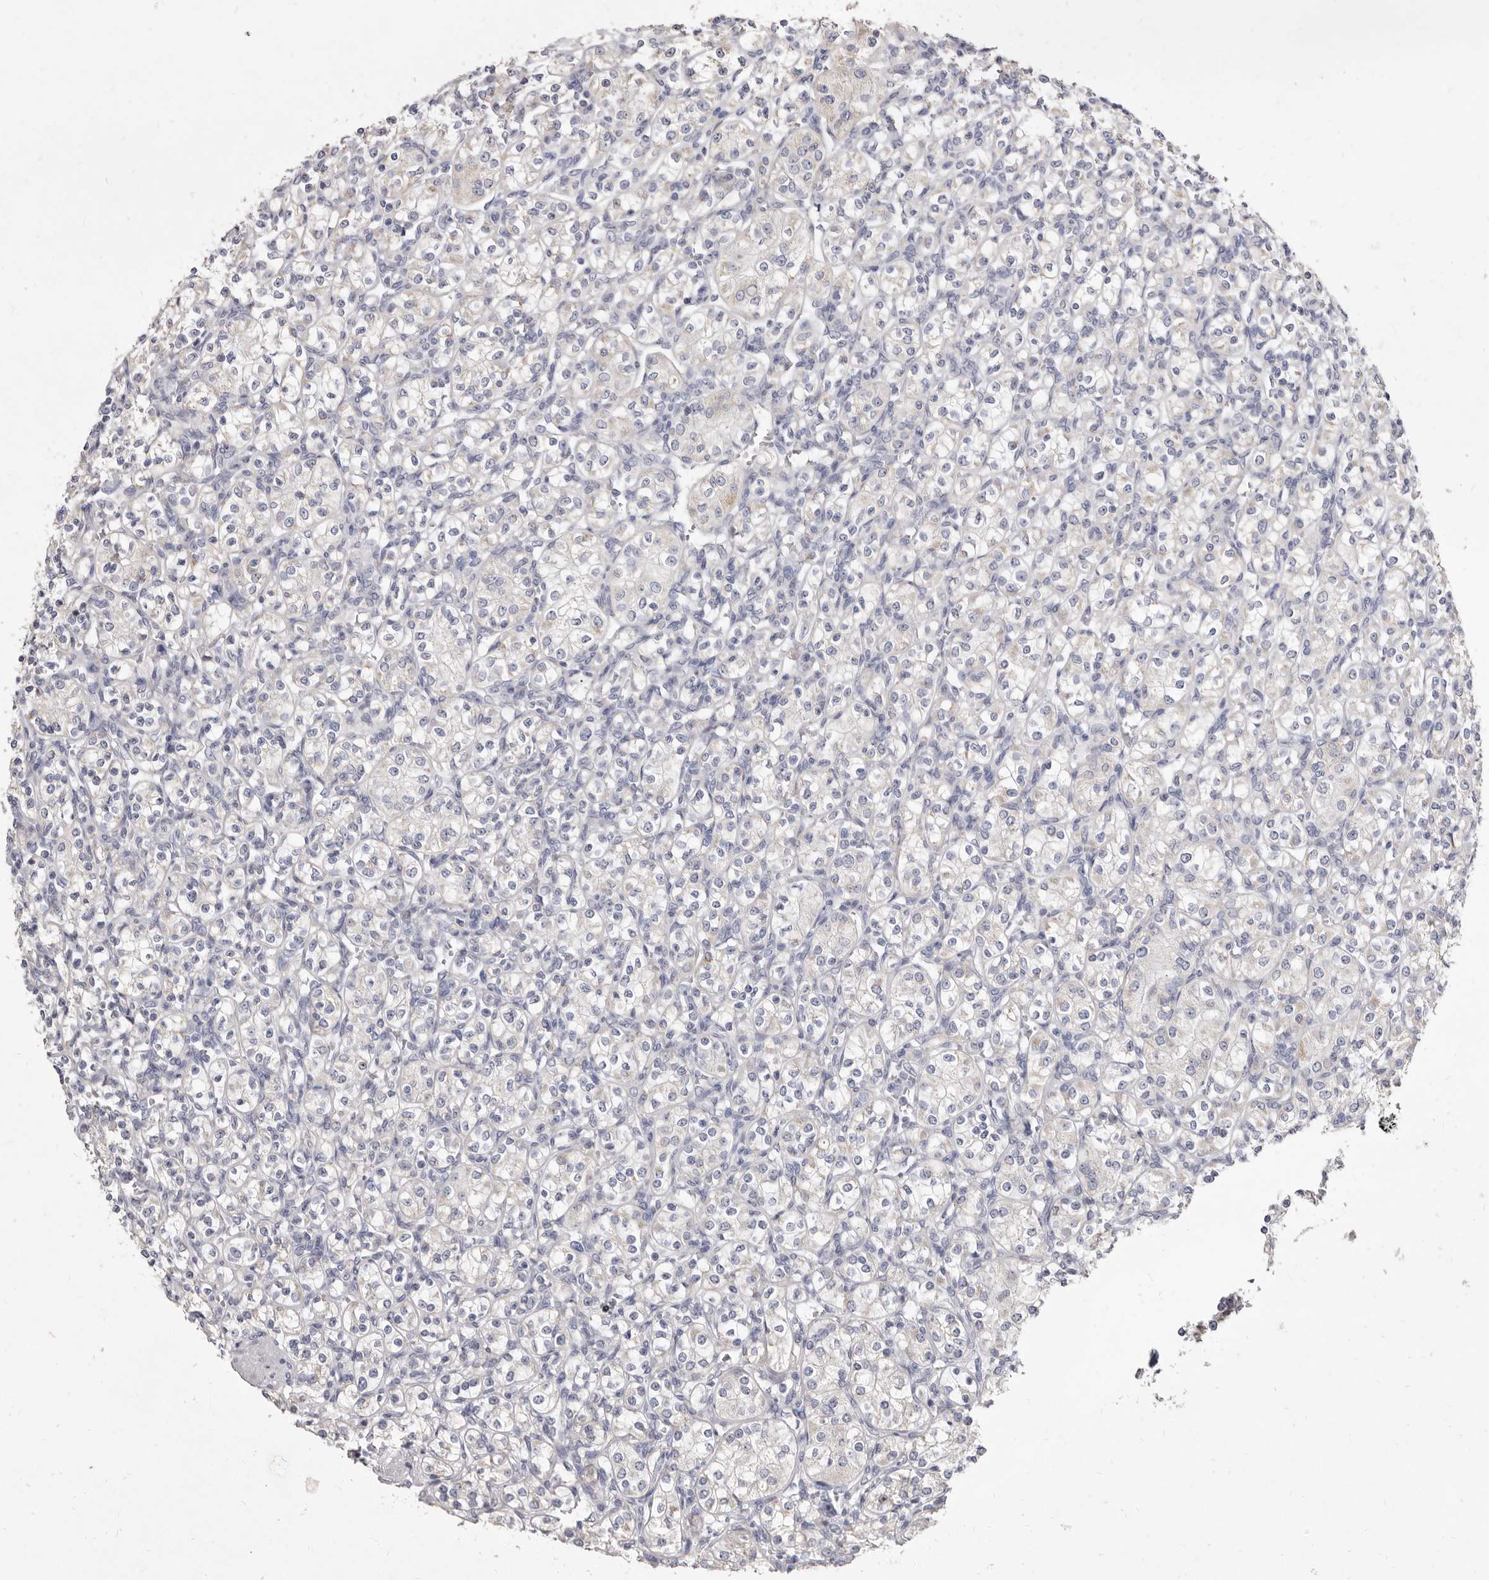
{"staining": {"intensity": "negative", "quantity": "none", "location": "none"}, "tissue": "renal cancer", "cell_type": "Tumor cells", "image_type": "cancer", "snomed": [{"axis": "morphology", "description": "Adenocarcinoma, NOS"}, {"axis": "topography", "description": "Kidney"}], "caption": "DAB immunohistochemical staining of renal cancer (adenocarcinoma) shows no significant expression in tumor cells.", "gene": "CYP2E1", "patient": {"sex": "male", "age": 77}}